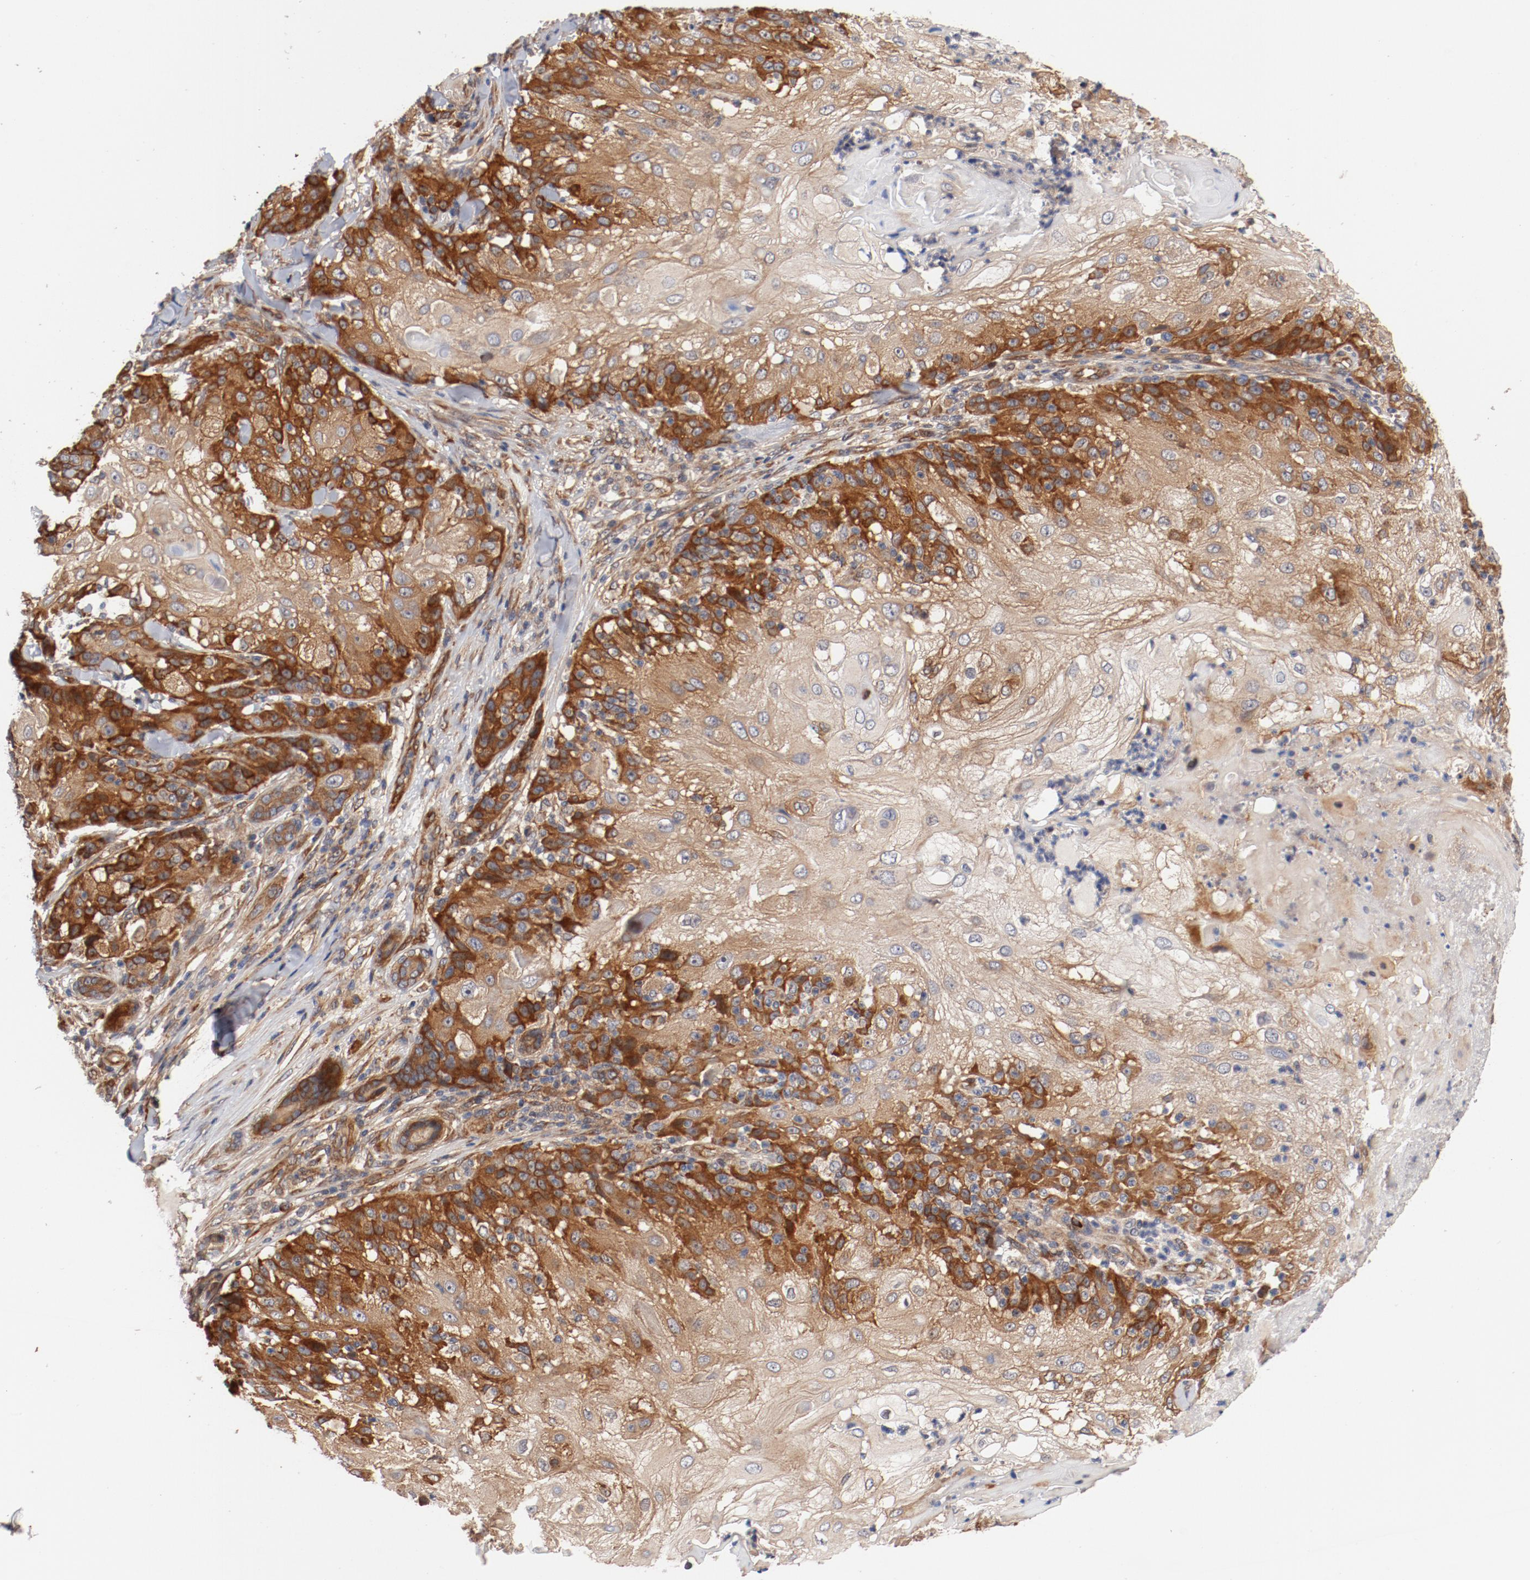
{"staining": {"intensity": "strong", "quantity": ">75%", "location": "cytoplasmic/membranous"}, "tissue": "skin cancer", "cell_type": "Tumor cells", "image_type": "cancer", "snomed": [{"axis": "morphology", "description": "Normal tissue, NOS"}, {"axis": "morphology", "description": "Squamous cell carcinoma, NOS"}, {"axis": "topography", "description": "Skin"}], "caption": "Protein expression by IHC shows strong cytoplasmic/membranous positivity in about >75% of tumor cells in skin squamous cell carcinoma. Ihc stains the protein in brown and the nuclei are stained blue.", "gene": "PITPNM2", "patient": {"sex": "female", "age": 83}}